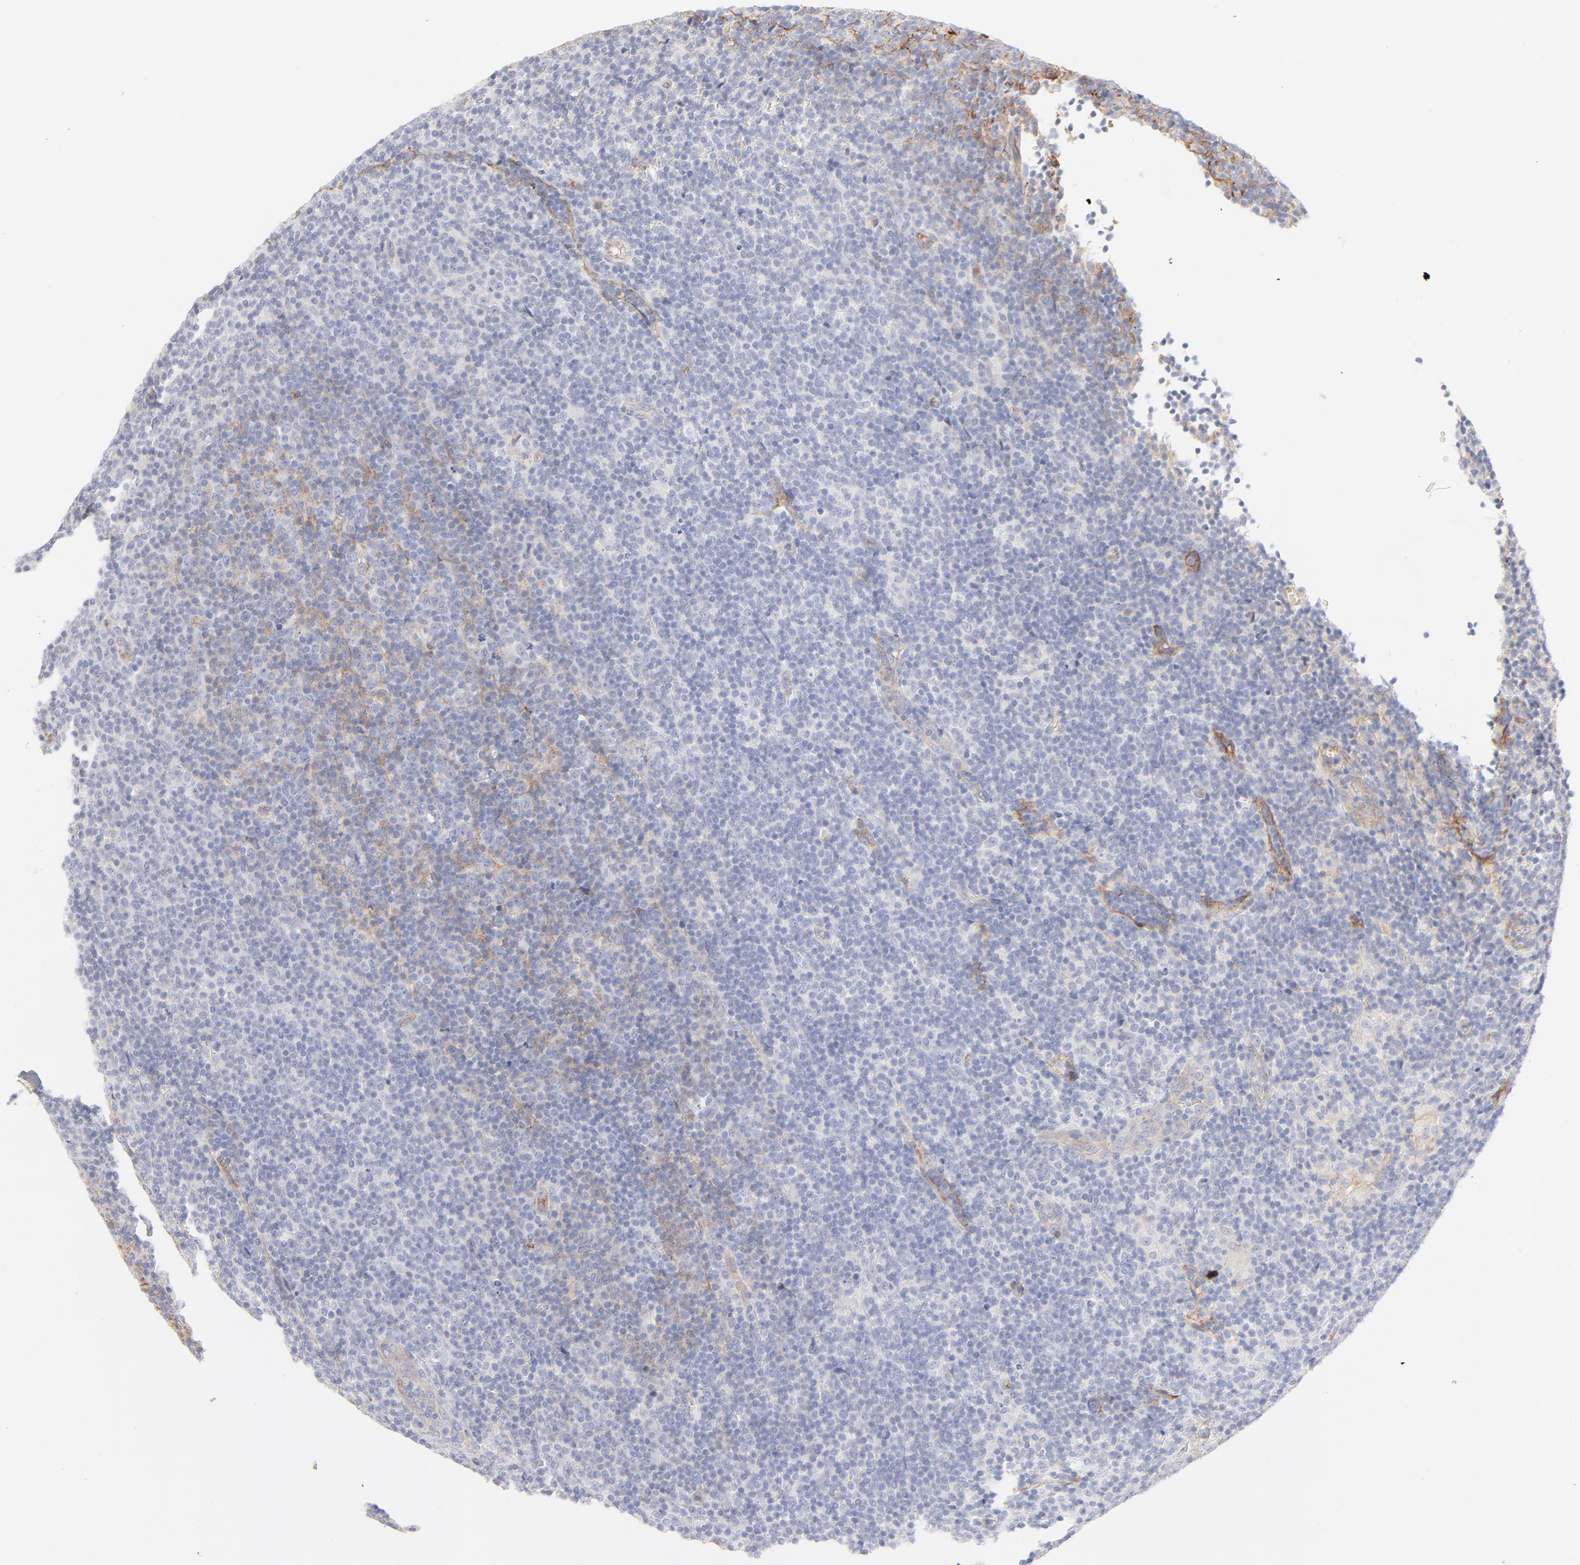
{"staining": {"intensity": "negative", "quantity": "none", "location": "none"}, "tissue": "lymphoma", "cell_type": "Tumor cells", "image_type": "cancer", "snomed": [{"axis": "morphology", "description": "Malignant lymphoma, non-Hodgkin's type, Low grade"}, {"axis": "topography", "description": "Lymph node"}], "caption": "Immunohistochemical staining of lymphoma exhibits no significant expression in tumor cells. Nuclei are stained in blue.", "gene": "ITGA5", "patient": {"sex": "male", "age": 70}}